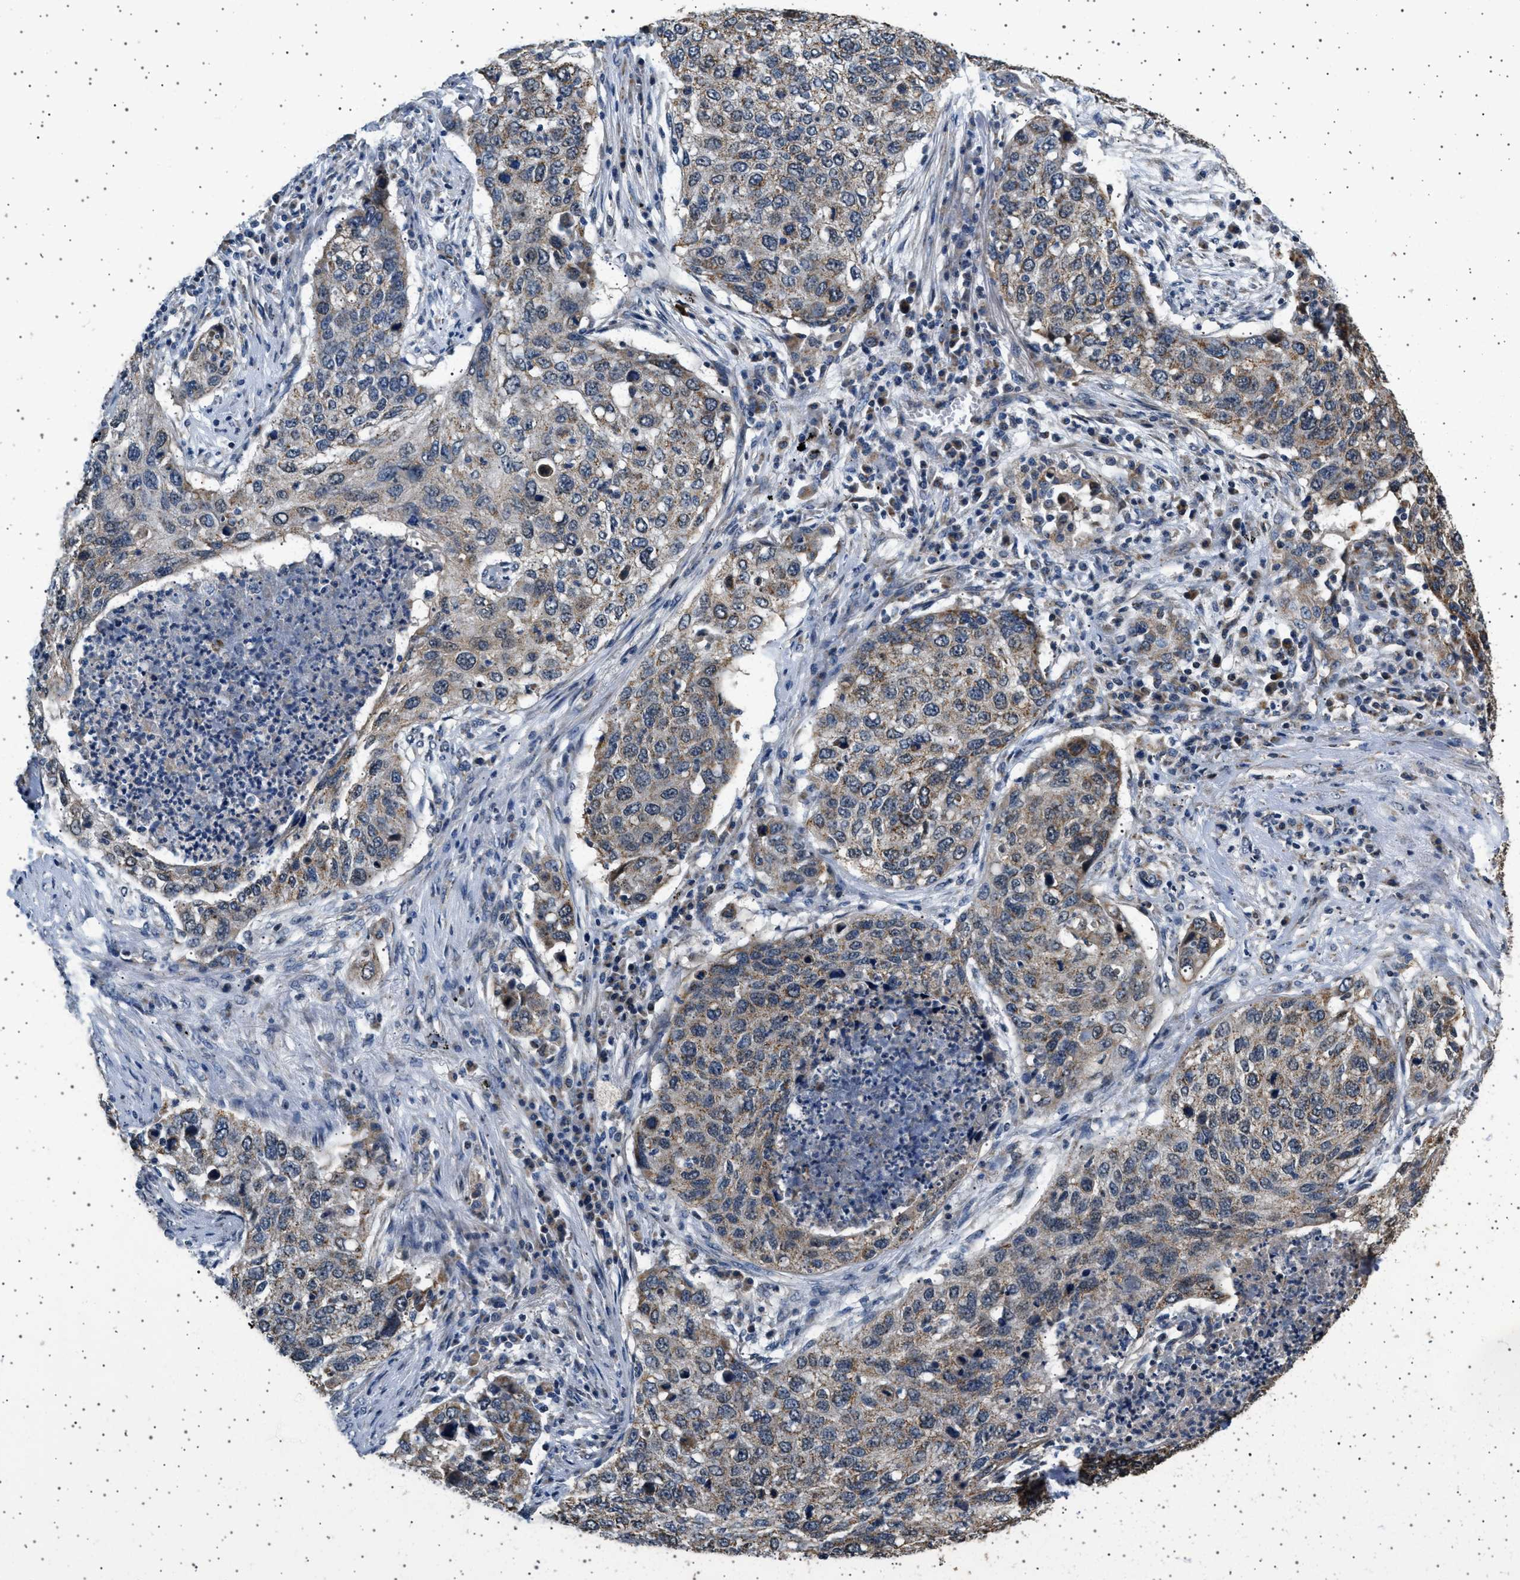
{"staining": {"intensity": "weak", "quantity": ">75%", "location": "cytoplasmic/membranous"}, "tissue": "lung cancer", "cell_type": "Tumor cells", "image_type": "cancer", "snomed": [{"axis": "morphology", "description": "Squamous cell carcinoma, NOS"}, {"axis": "topography", "description": "Lung"}], "caption": "Immunohistochemical staining of human lung squamous cell carcinoma demonstrates weak cytoplasmic/membranous protein expression in approximately >75% of tumor cells. The staining was performed using DAB, with brown indicating positive protein expression. Nuclei are stained blue with hematoxylin.", "gene": "KCNA4", "patient": {"sex": "female", "age": 63}}